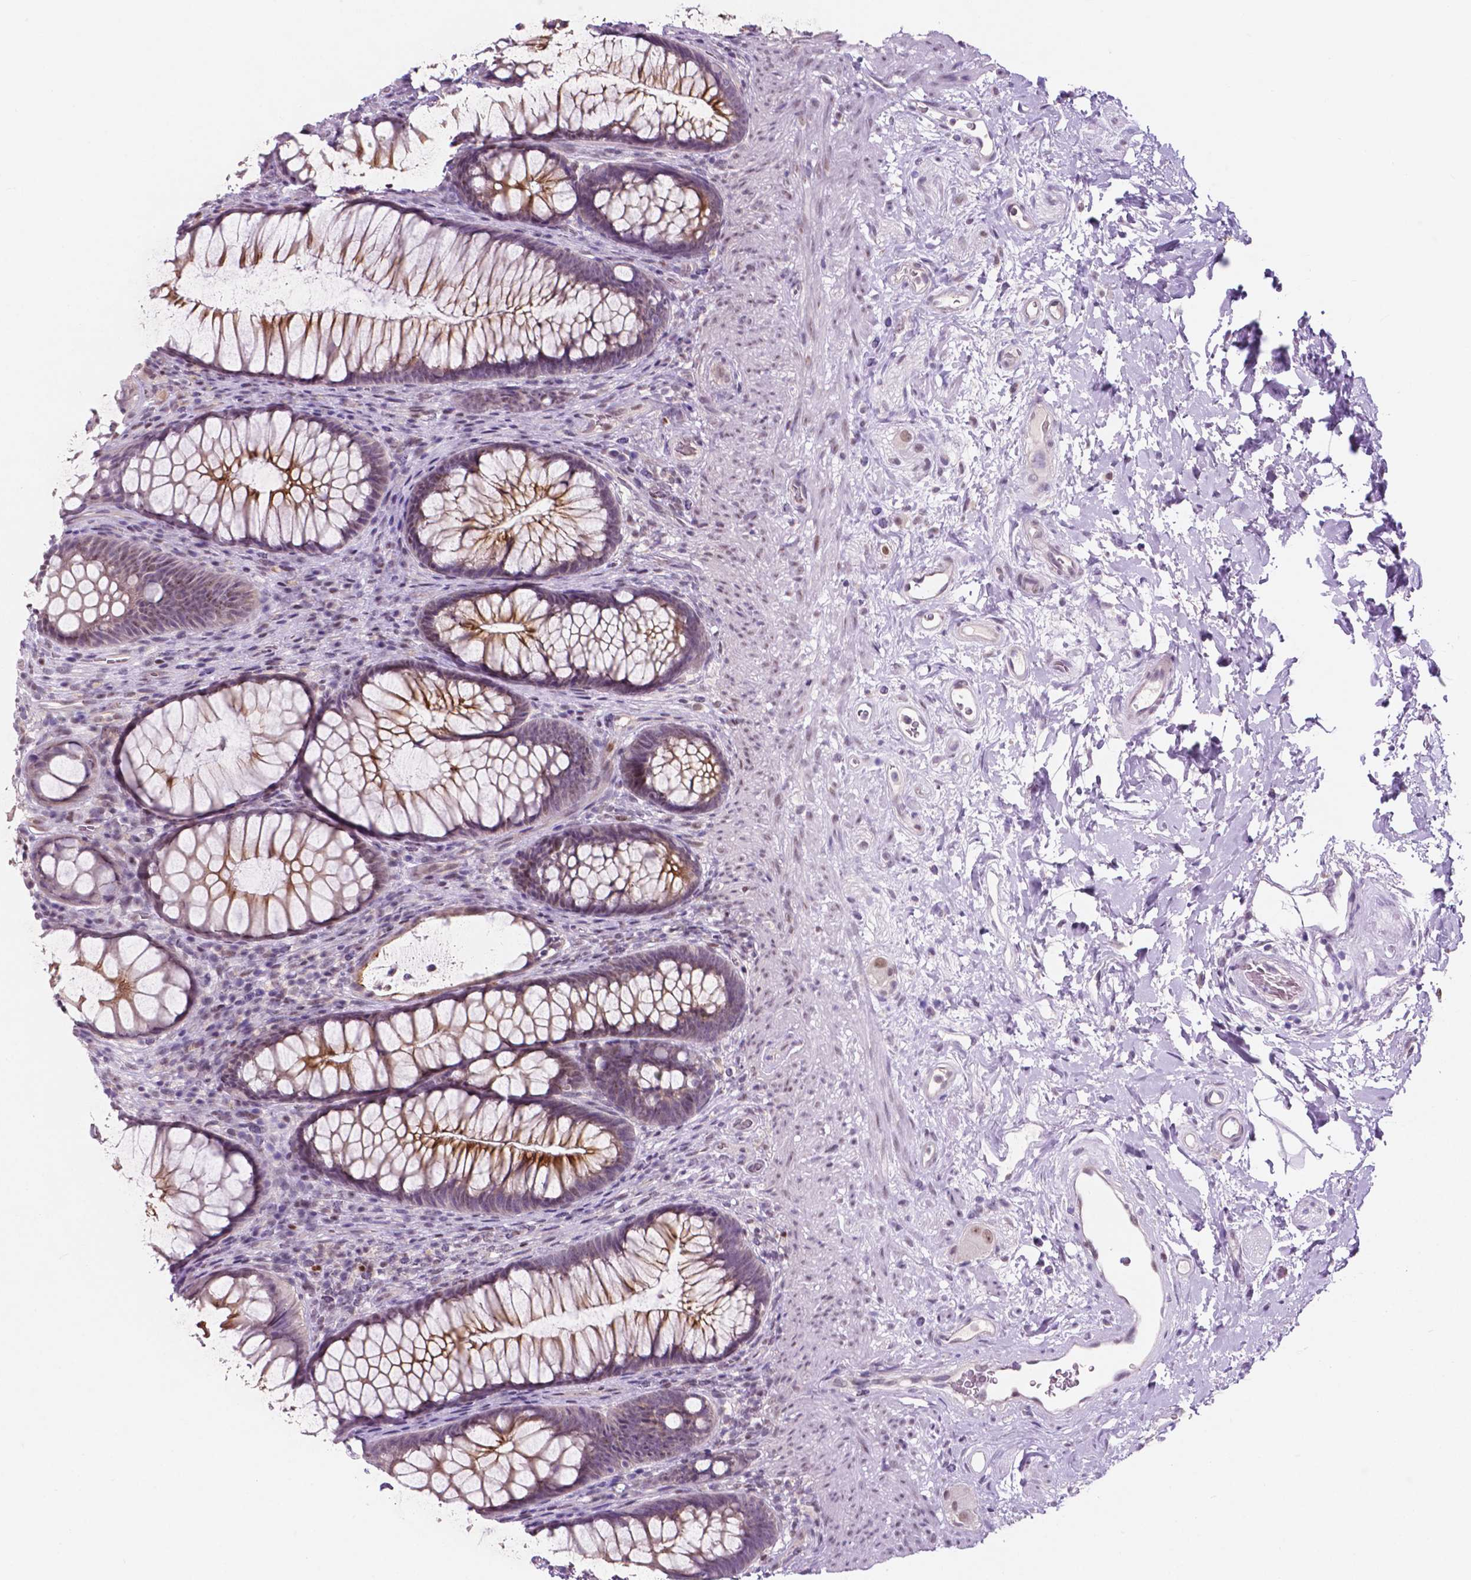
{"staining": {"intensity": "moderate", "quantity": "25%-75%", "location": "cytoplasmic/membranous"}, "tissue": "rectum", "cell_type": "Glandular cells", "image_type": "normal", "snomed": [{"axis": "morphology", "description": "Normal tissue, NOS"}, {"axis": "topography", "description": "Smooth muscle"}, {"axis": "topography", "description": "Rectum"}], "caption": "This is a histology image of immunohistochemistry staining of normal rectum, which shows moderate staining in the cytoplasmic/membranous of glandular cells.", "gene": "FAM50B", "patient": {"sex": "male", "age": 53}}